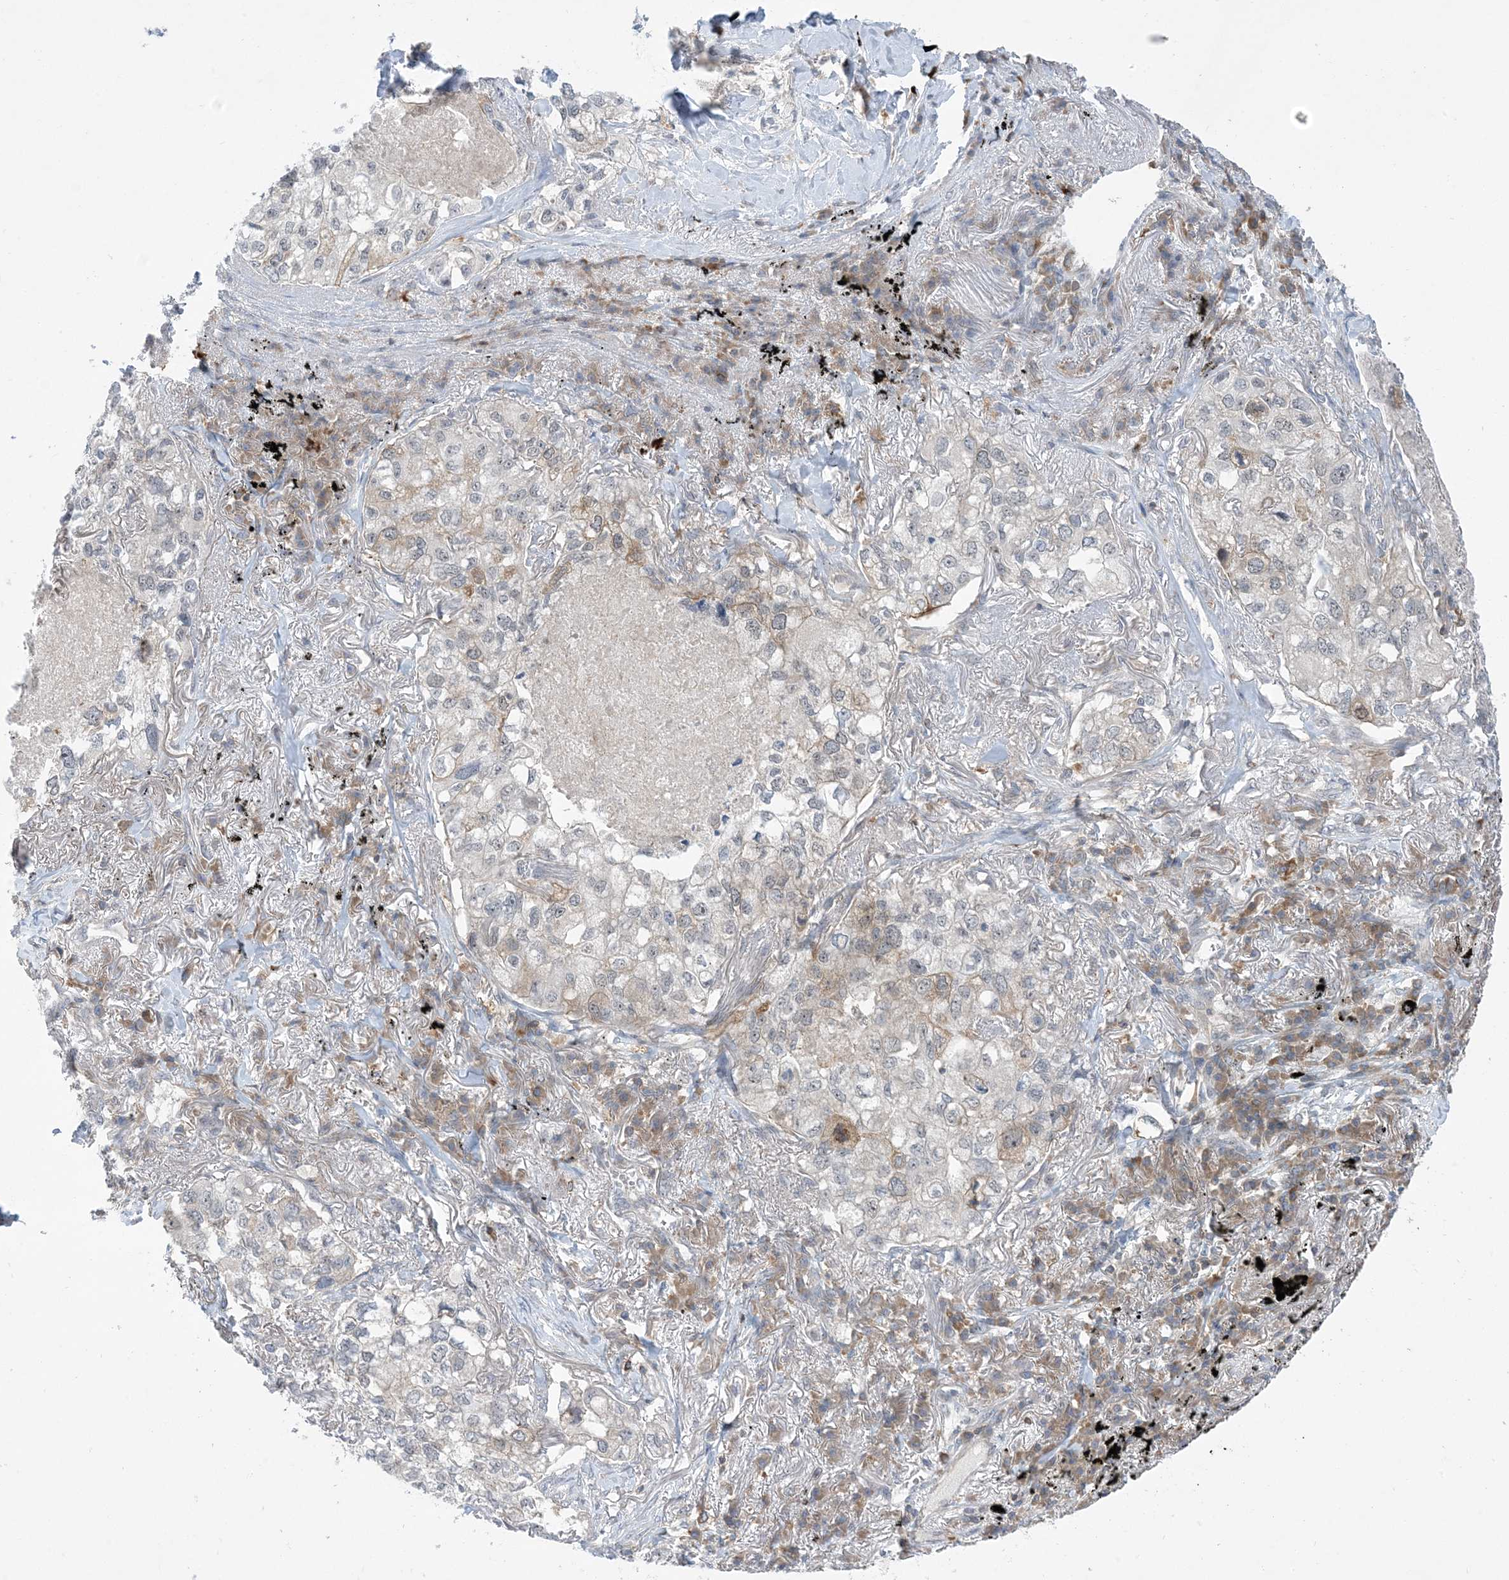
{"staining": {"intensity": "negative", "quantity": "none", "location": "none"}, "tissue": "lung cancer", "cell_type": "Tumor cells", "image_type": "cancer", "snomed": [{"axis": "morphology", "description": "Adenocarcinoma, NOS"}, {"axis": "topography", "description": "Lung"}], "caption": "This is an immunohistochemistry histopathology image of human adenocarcinoma (lung). There is no staining in tumor cells.", "gene": "AOC1", "patient": {"sex": "male", "age": 65}}